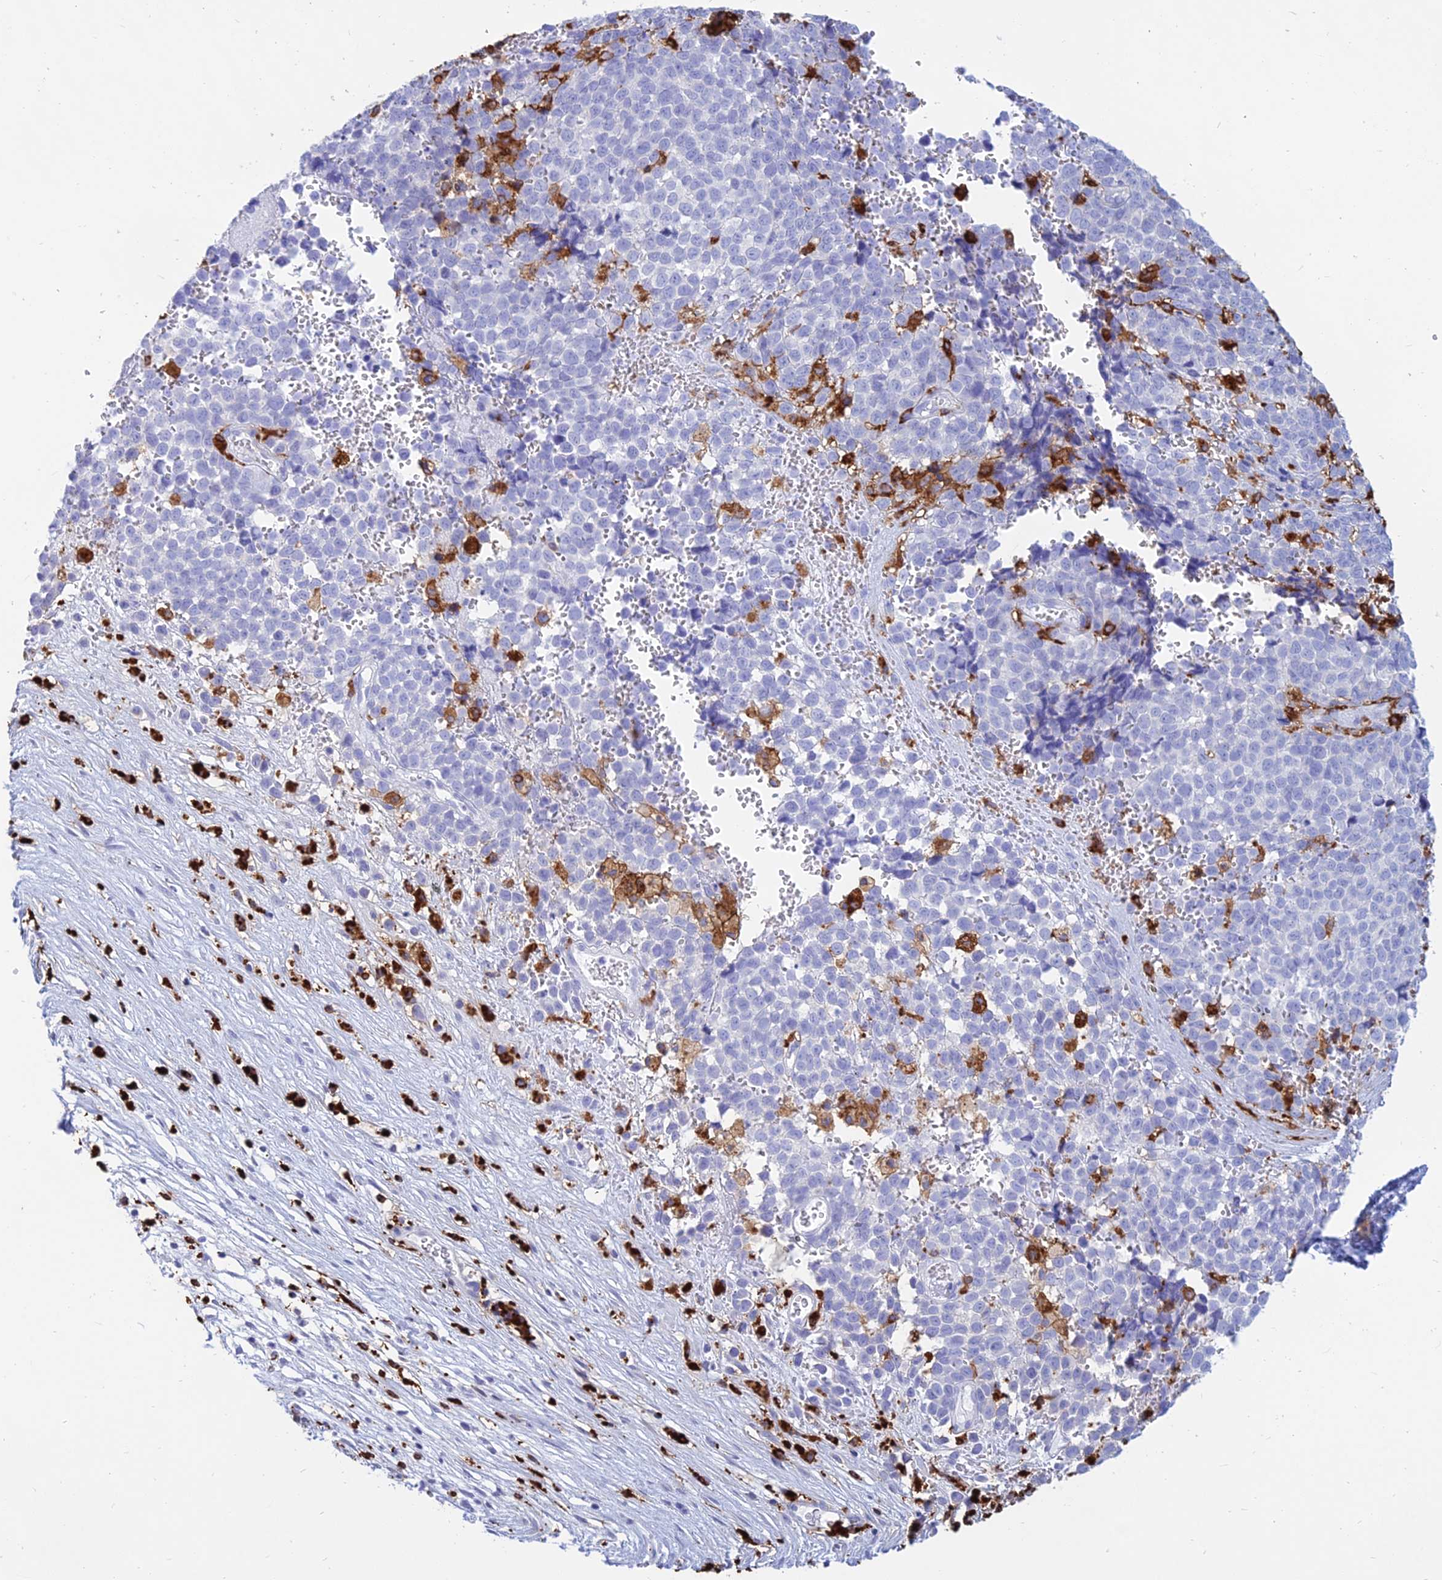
{"staining": {"intensity": "negative", "quantity": "none", "location": "none"}, "tissue": "melanoma", "cell_type": "Tumor cells", "image_type": "cancer", "snomed": [{"axis": "morphology", "description": "Malignant melanoma, NOS"}, {"axis": "topography", "description": "Nose, NOS"}], "caption": "There is no significant positivity in tumor cells of malignant melanoma.", "gene": "HLA-DRB1", "patient": {"sex": "female", "age": 48}}